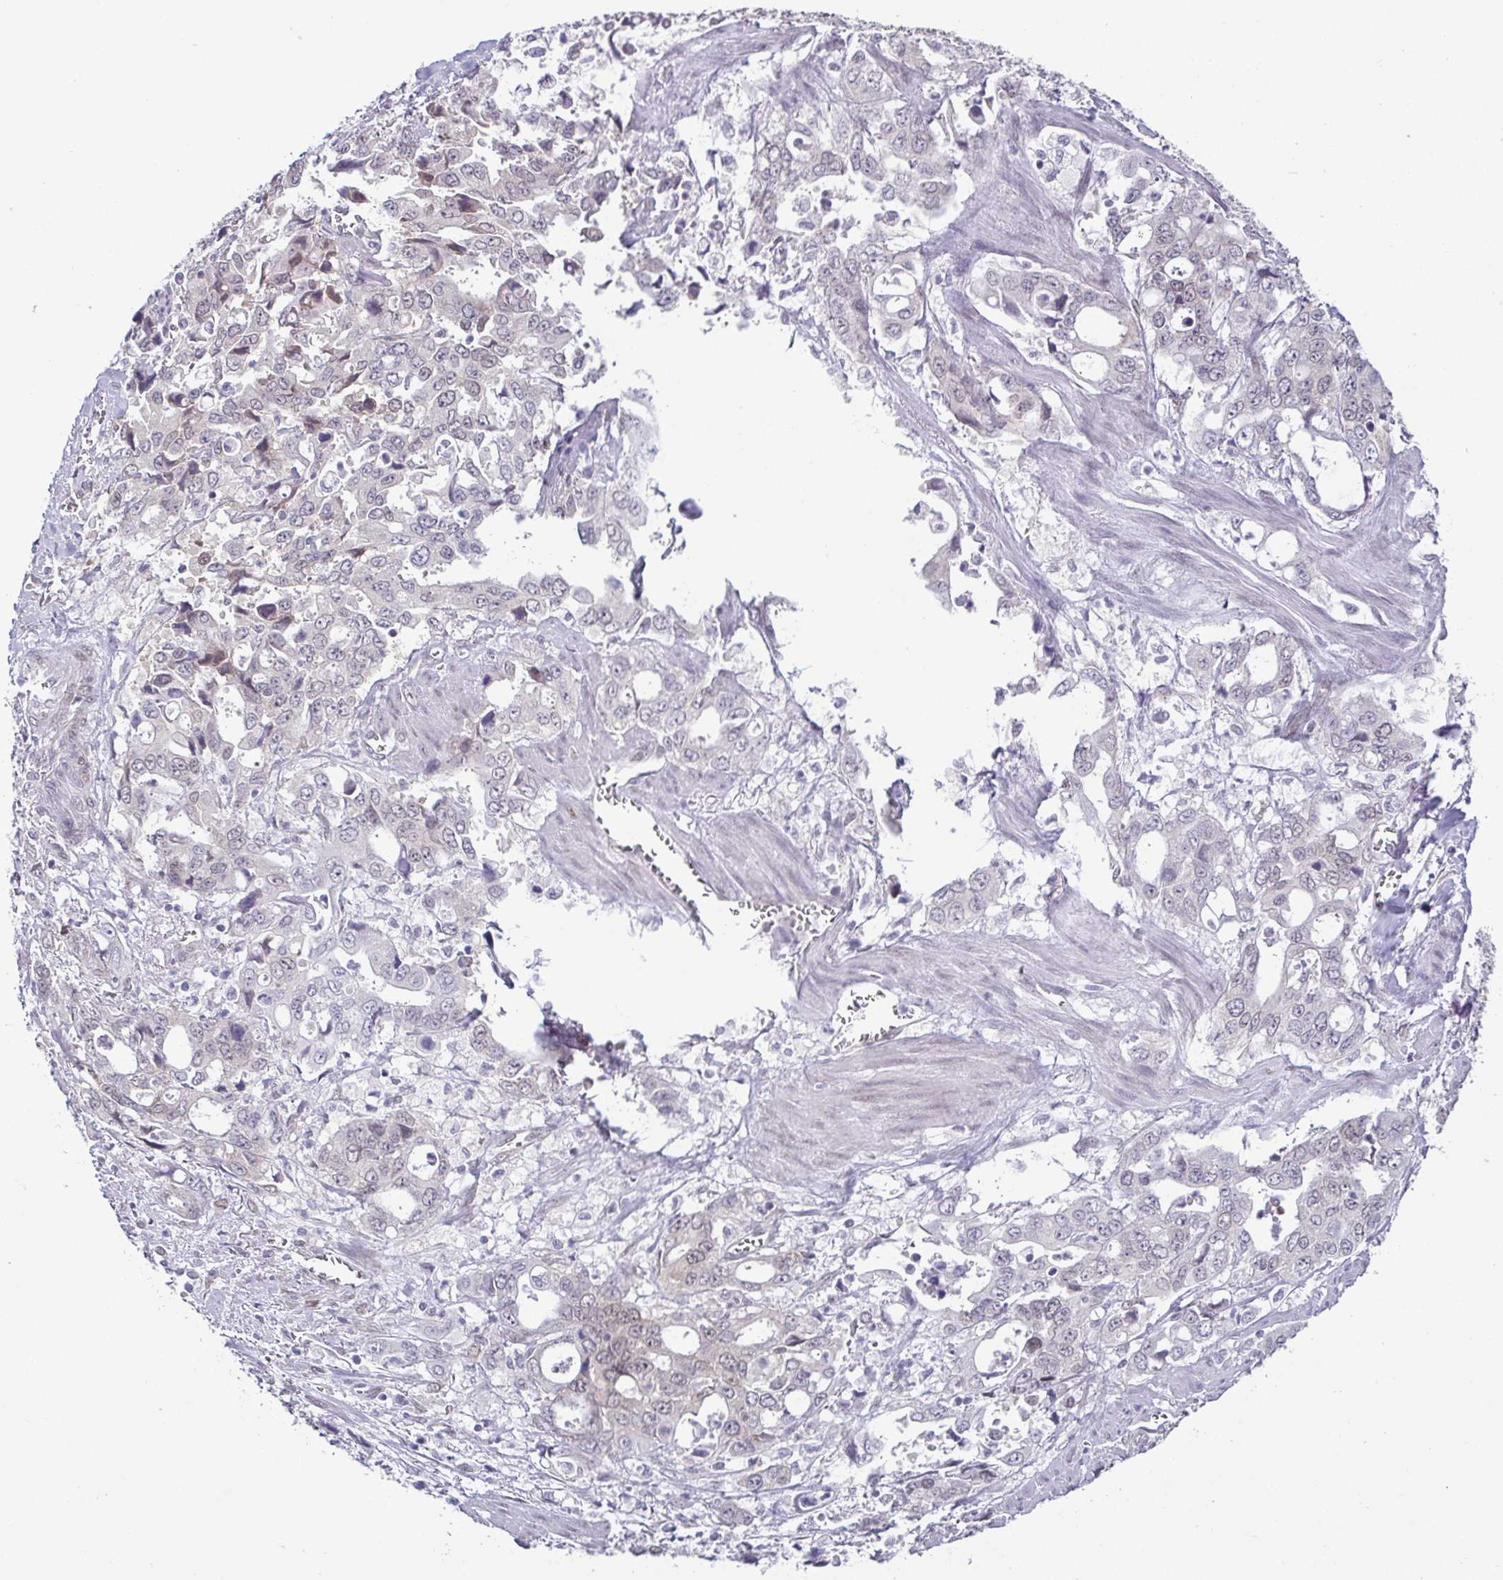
{"staining": {"intensity": "weak", "quantity": "<25%", "location": "nuclear"}, "tissue": "stomach cancer", "cell_type": "Tumor cells", "image_type": "cancer", "snomed": [{"axis": "morphology", "description": "Adenocarcinoma, NOS"}, {"axis": "topography", "description": "Stomach, upper"}], "caption": "Tumor cells are negative for protein expression in human stomach cancer (adenocarcinoma).", "gene": "RBM3", "patient": {"sex": "male", "age": 74}}